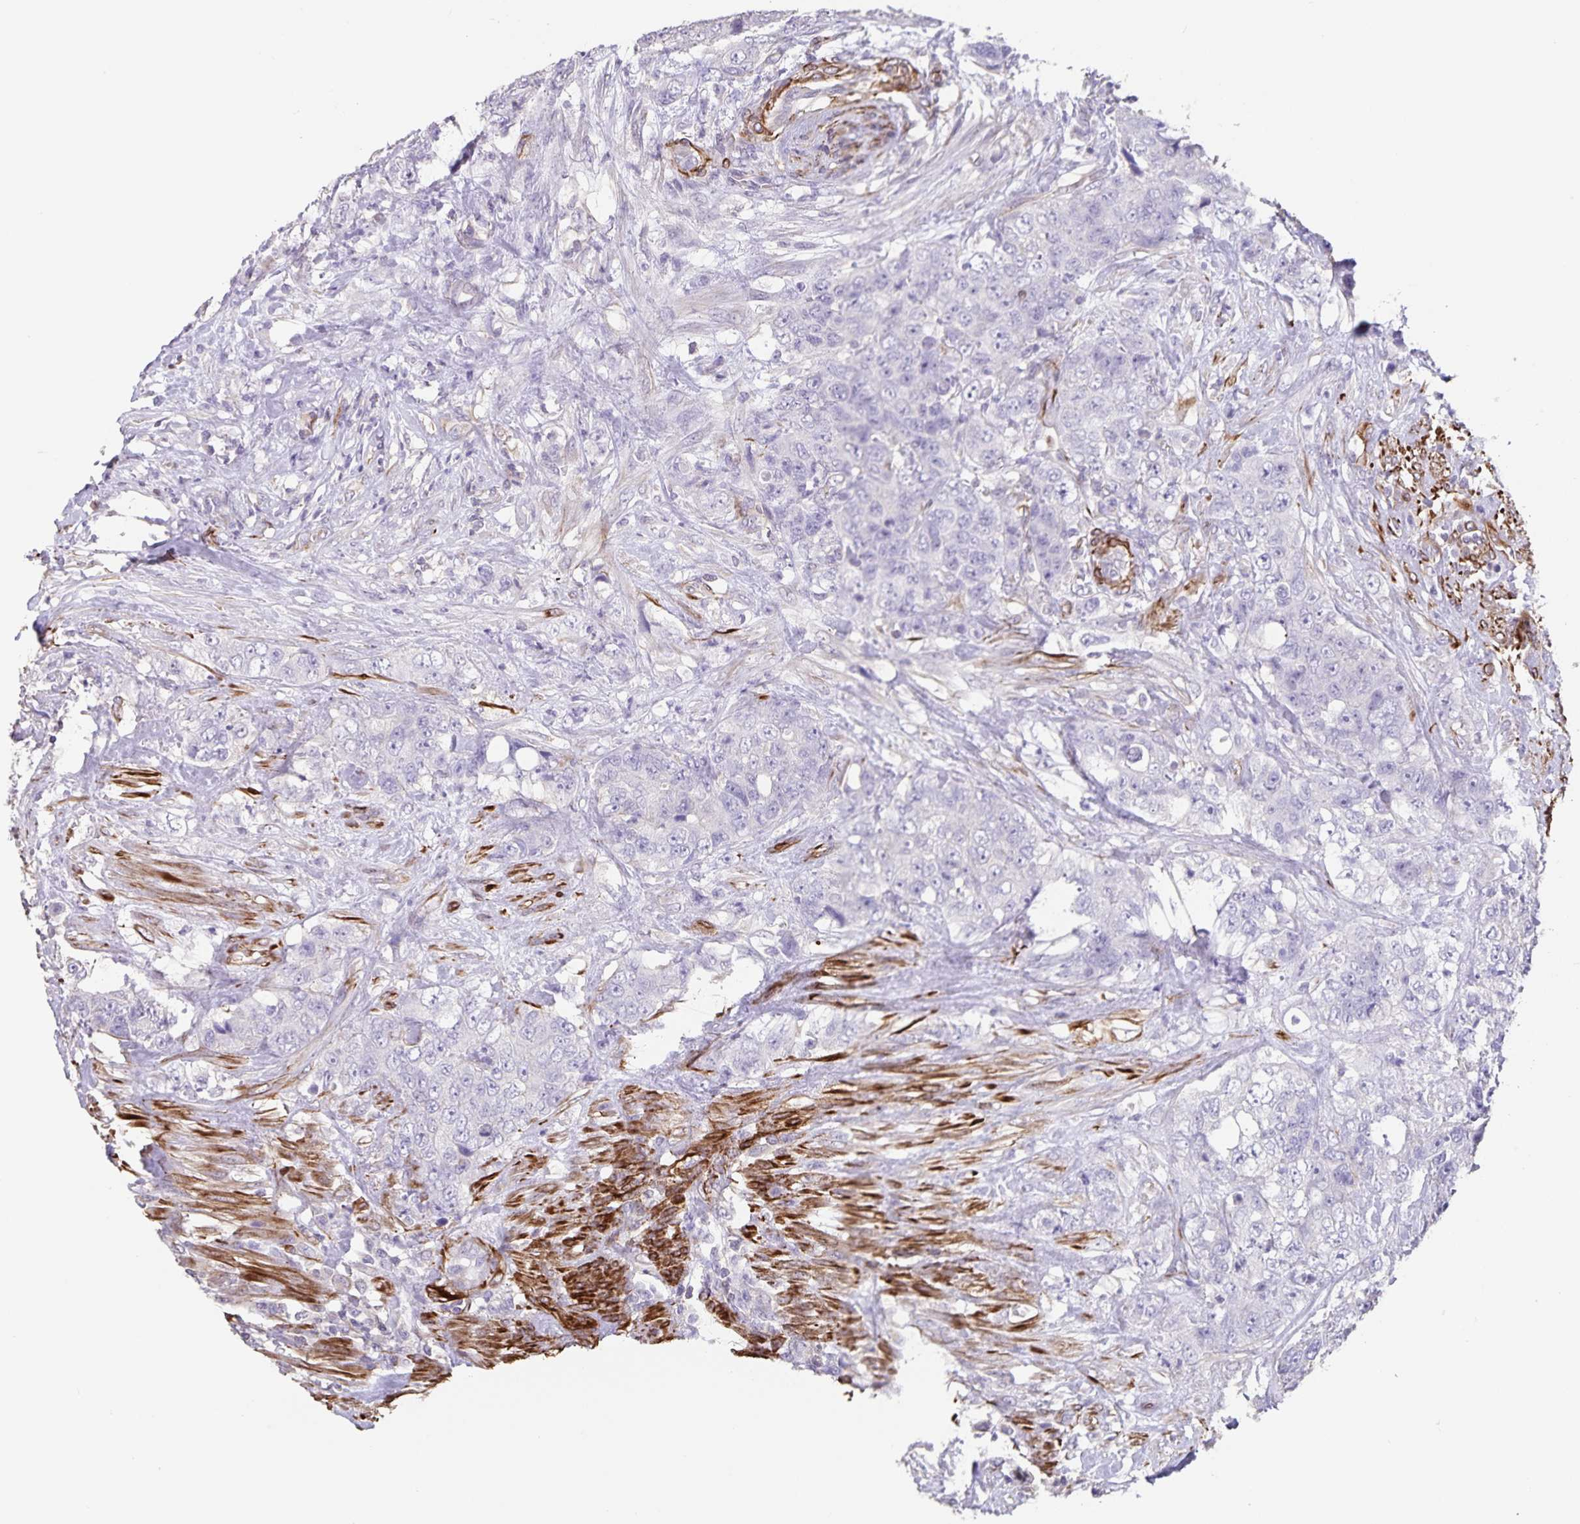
{"staining": {"intensity": "negative", "quantity": "none", "location": "none"}, "tissue": "urothelial cancer", "cell_type": "Tumor cells", "image_type": "cancer", "snomed": [{"axis": "morphology", "description": "Urothelial carcinoma, High grade"}, {"axis": "topography", "description": "Urinary bladder"}], "caption": "The image displays no staining of tumor cells in urothelial cancer.", "gene": "SYNM", "patient": {"sex": "female", "age": 78}}